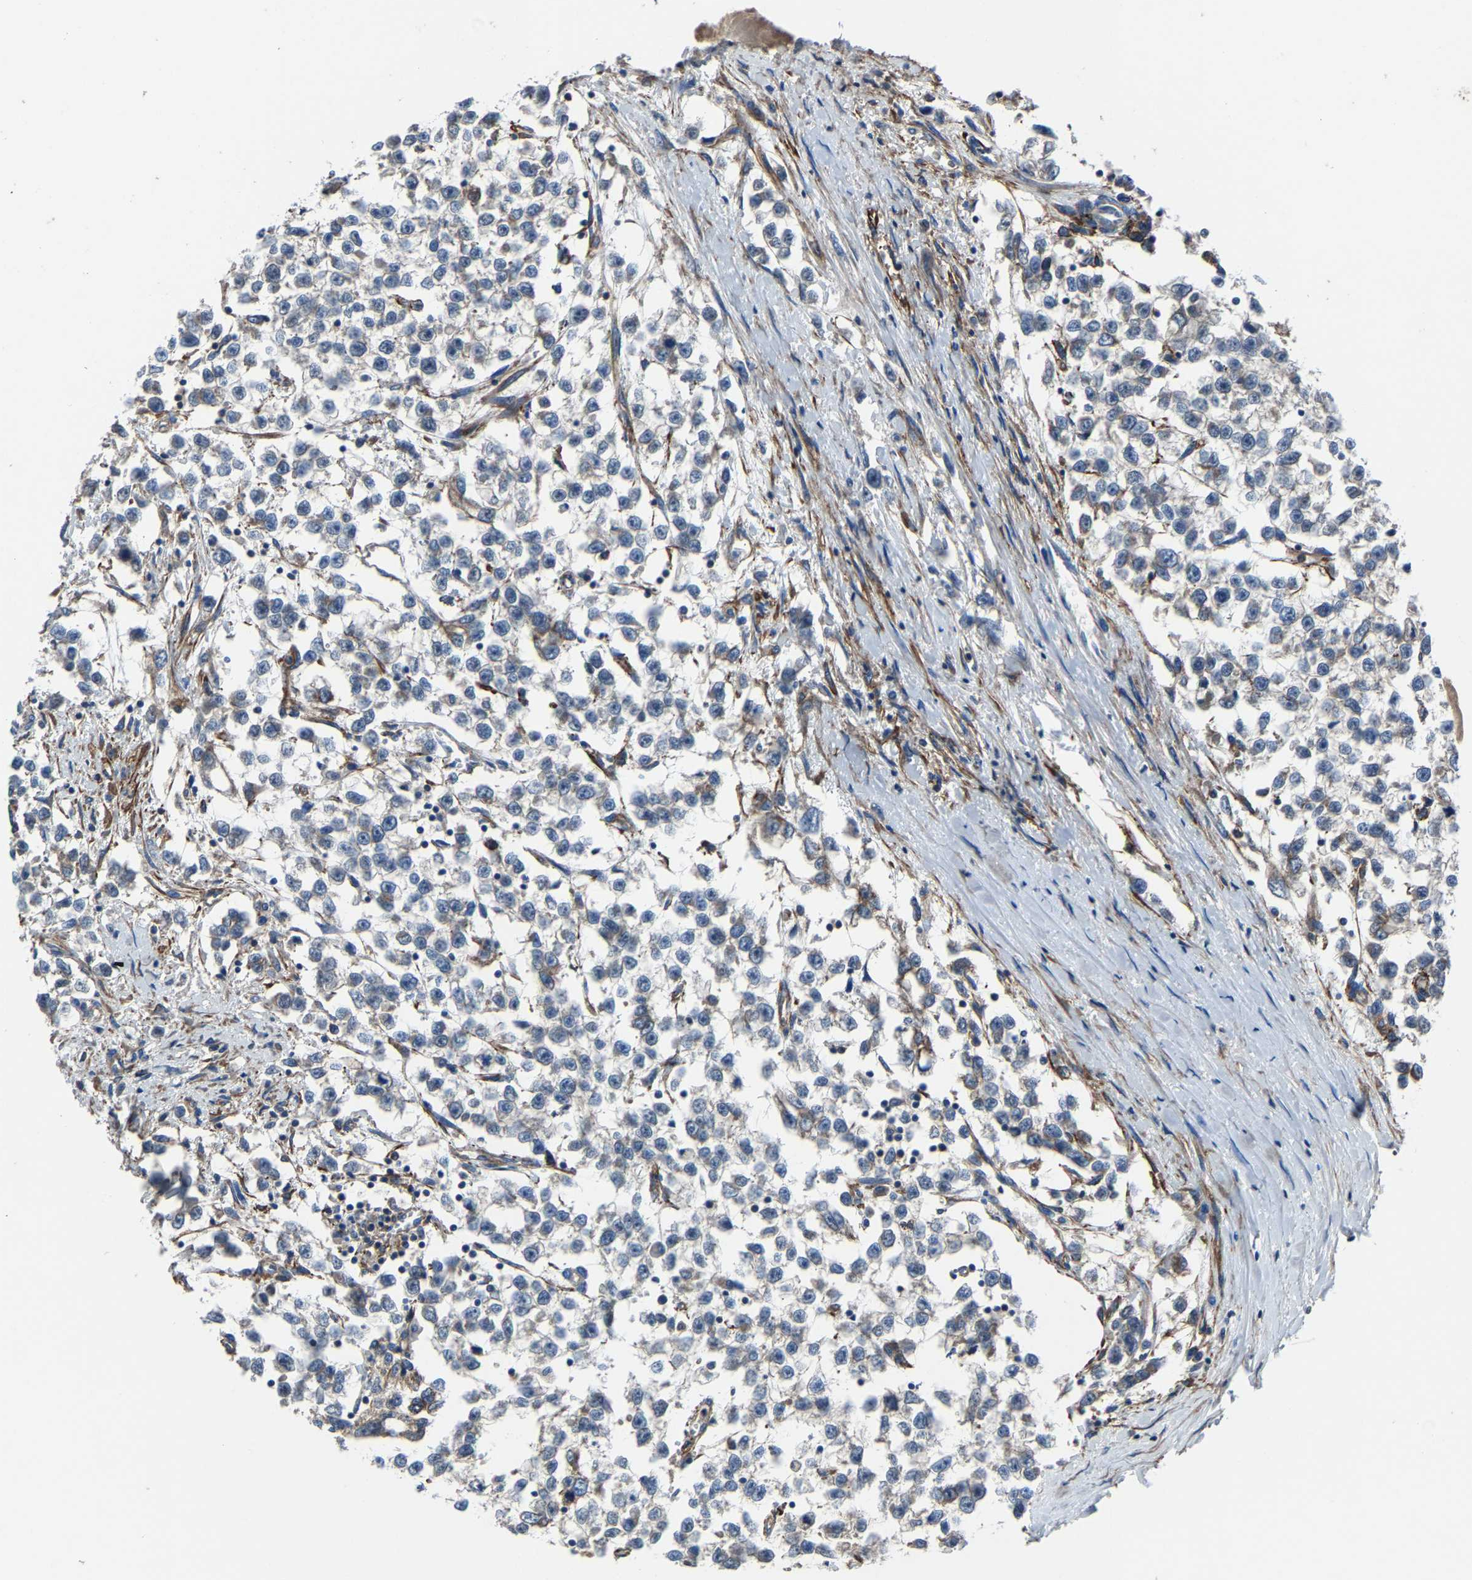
{"staining": {"intensity": "negative", "quantity": "none", "location": "none"}, "tissue": "testis cancer", "cell_type": "Tumor cells", "image_type": "cancer", "snomed": [{"axis": "morphology", "description": "Seminoma, NOS"}, {"axis": "morphology", "description": "Carcinoma, Embryonal, NOS"}, {"axis": "topography", "description": "Testis"}], "caption": "An image of seminoma (testis) stained for a protein demonstrates no brown staining in tumor cells.", "gene": "KIAA1958", "patient": {"sex": "male", "age": 51}}